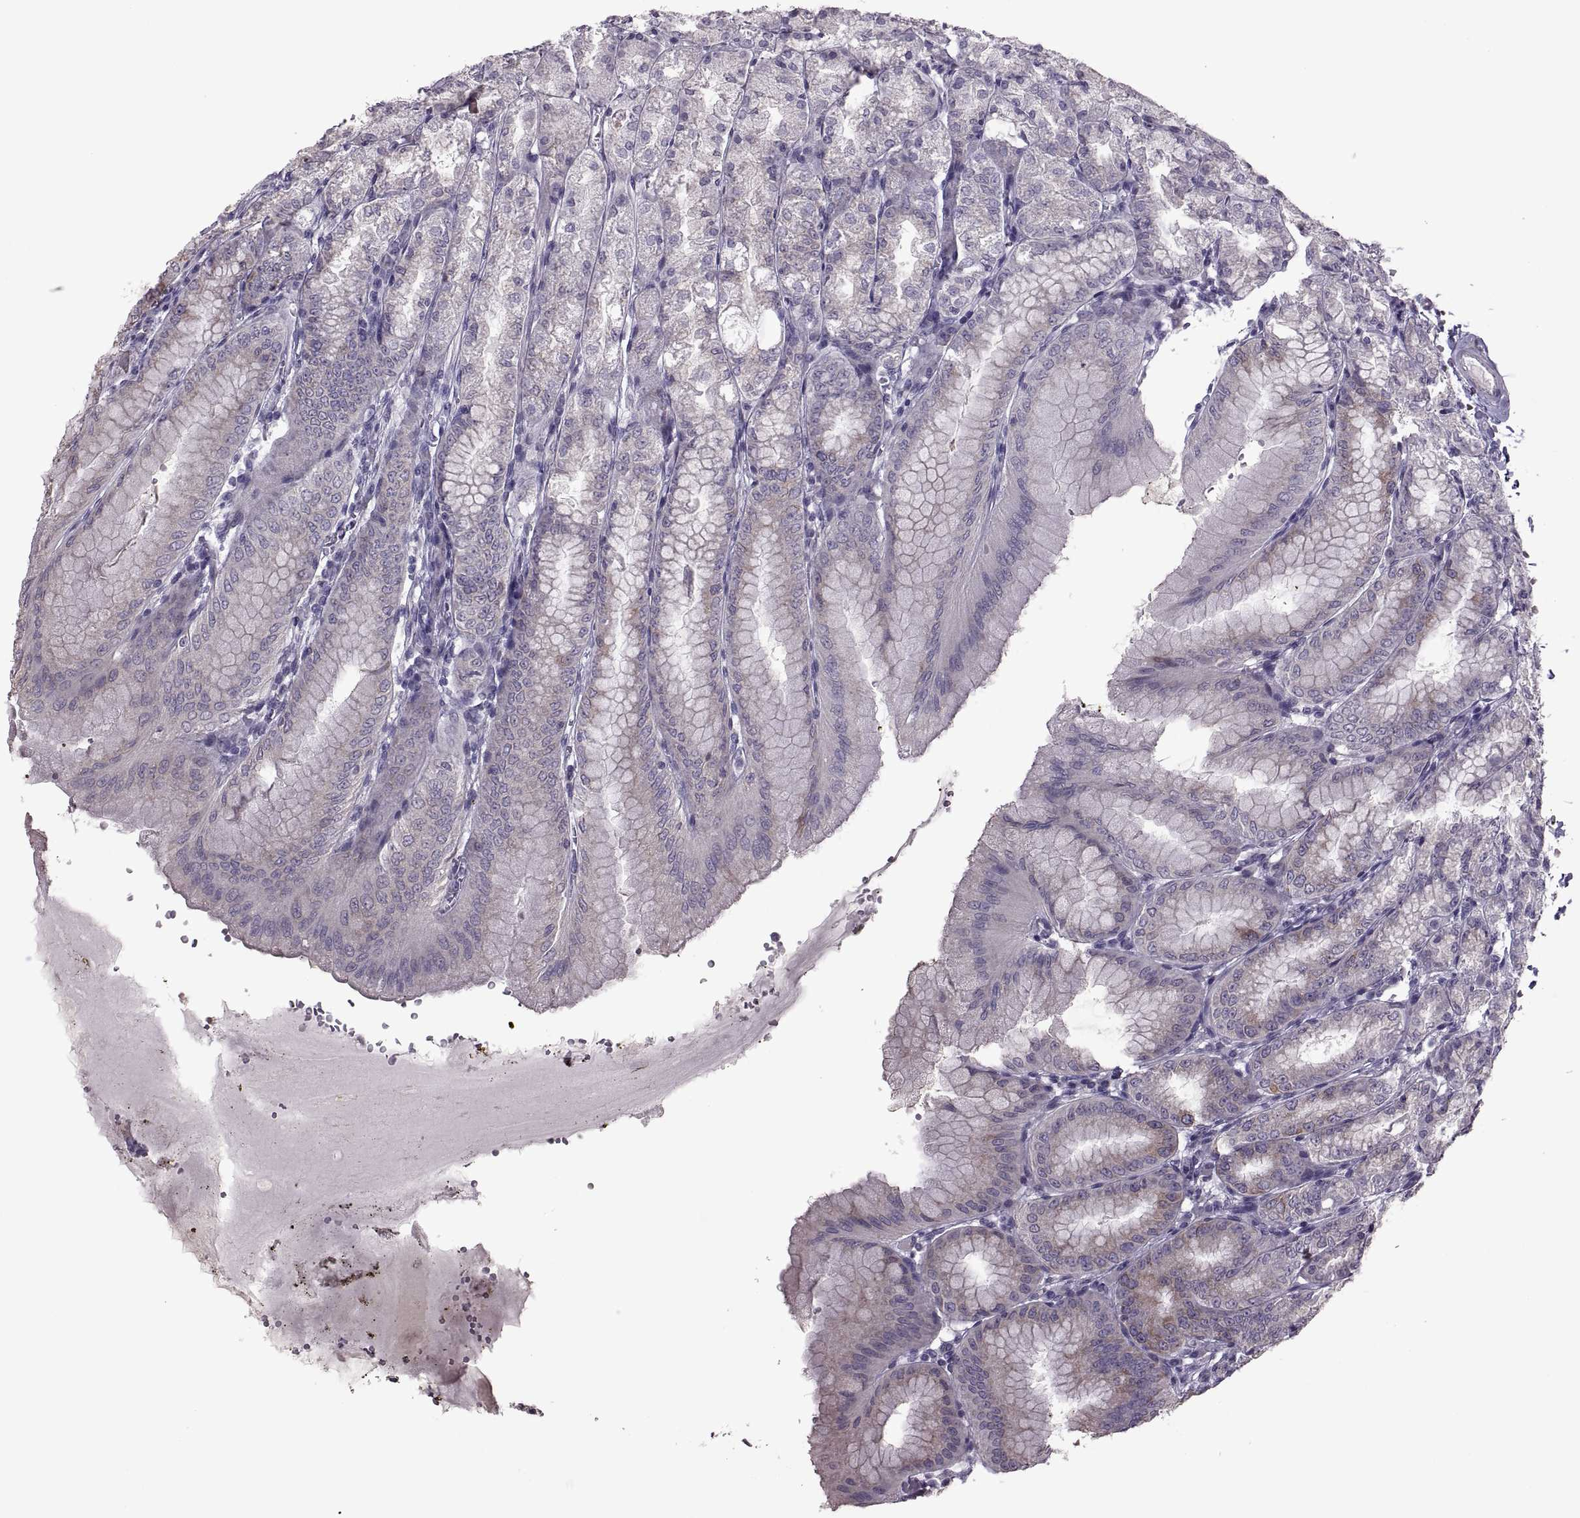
{"staining": {"intensity": "weak", "quantity": "<25%", "location": "cytoplasmic/membranous"}, "tissue": "stomach", "cell_type": "Glandular cells", "image_type": "normal", "snomed": [{"axis": "morphology", "description": "Normal tissue, NOS"}, {"axis": "topography", "description": "Stomach, lower"}], "caption": "The immunohistochemistry (IHC) micrograph has no significant positivity in glandular cells of stomach.", "gene": "PABPC1", "patient": {"sex": "male", "age": 71}}